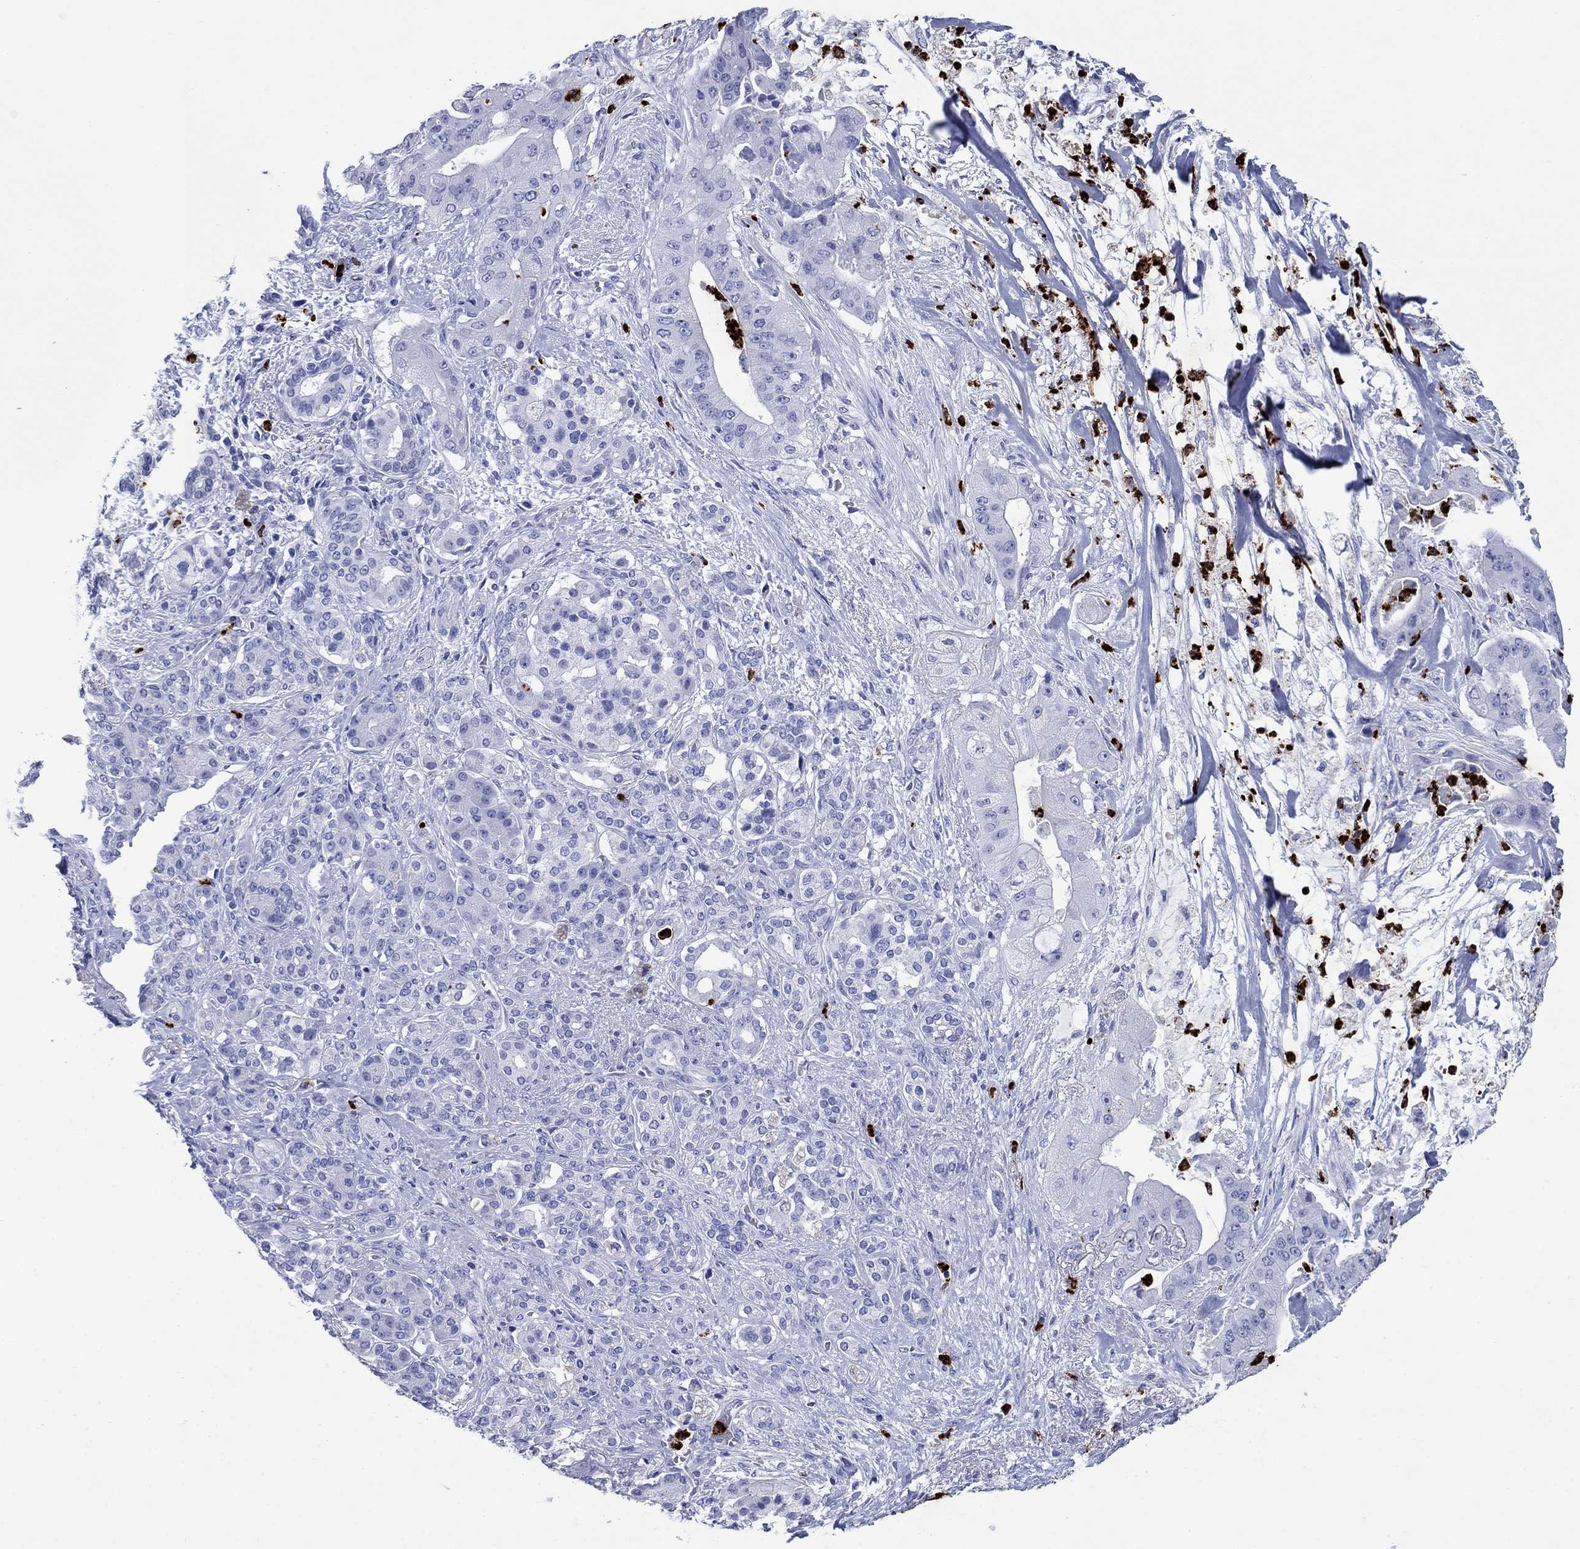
{"staining": {"intensity": "negative", "quantity": "none", "location": "none"}, "tissue": "pancreatic cancer", "cell_type": "Tumor cells", "image_type": "cancer", "snomed": [{"axis": "morphology", "description": "Normal tissue, NOS"}, {"axis": "morphology", "description": "Inflammation, NOS"}, {"axis": "morphology", "description": "Adenocarcinoma, NOS"}, {"axis": "topography", "description": "Pancreas"}], "caption": "Micrograph shows no protein positivity in tumor cells of pancreatic cancer (adenocarcinoma) tissue.", "gene": "AZU1", "patient": {"sex": "male", "age": 57}}